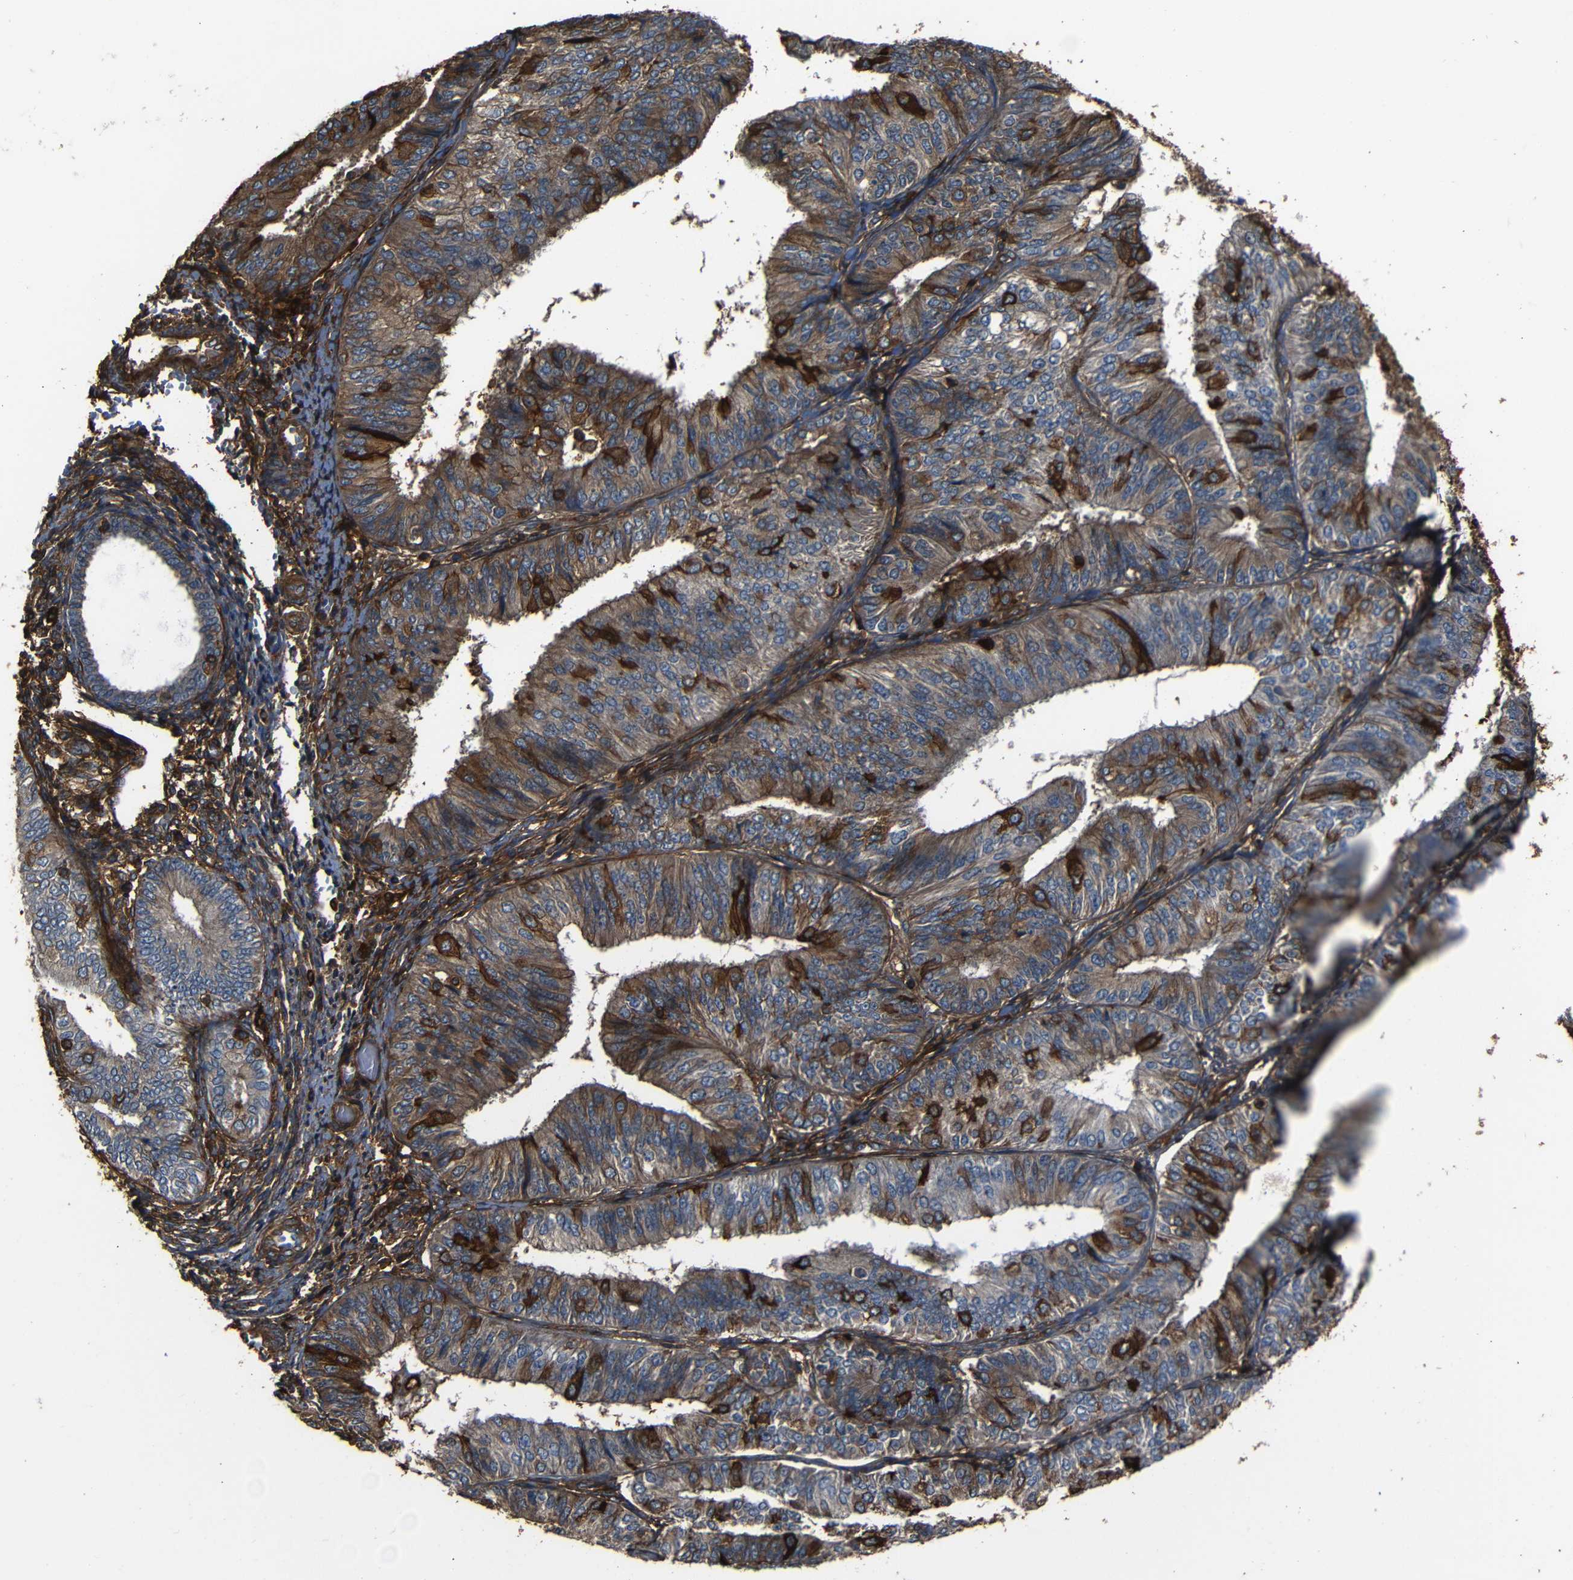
{"staining": {"intensity": "strong", "quantity": ">75%", "location": "cytoplasmic/membranous"}, "tissue": "endometrial cancer", "cell_type": "Tumor cells", "image_type": "cancer", "snomed": [{"axis": "morphology", "description": "Adenocarcinoma, NOS"}, {"axis": "topography", "description": "Endometrium"}], "caption": "Immunohistochemical staining of endometrial cancer (adenocarcinoma) demonstrates high levels of strong cytoplasmic/membranous protein expression in approximately >75% of tumor cells.", "gene": "ADGRE5", "patient": {"sex": "female", "age": 58}}